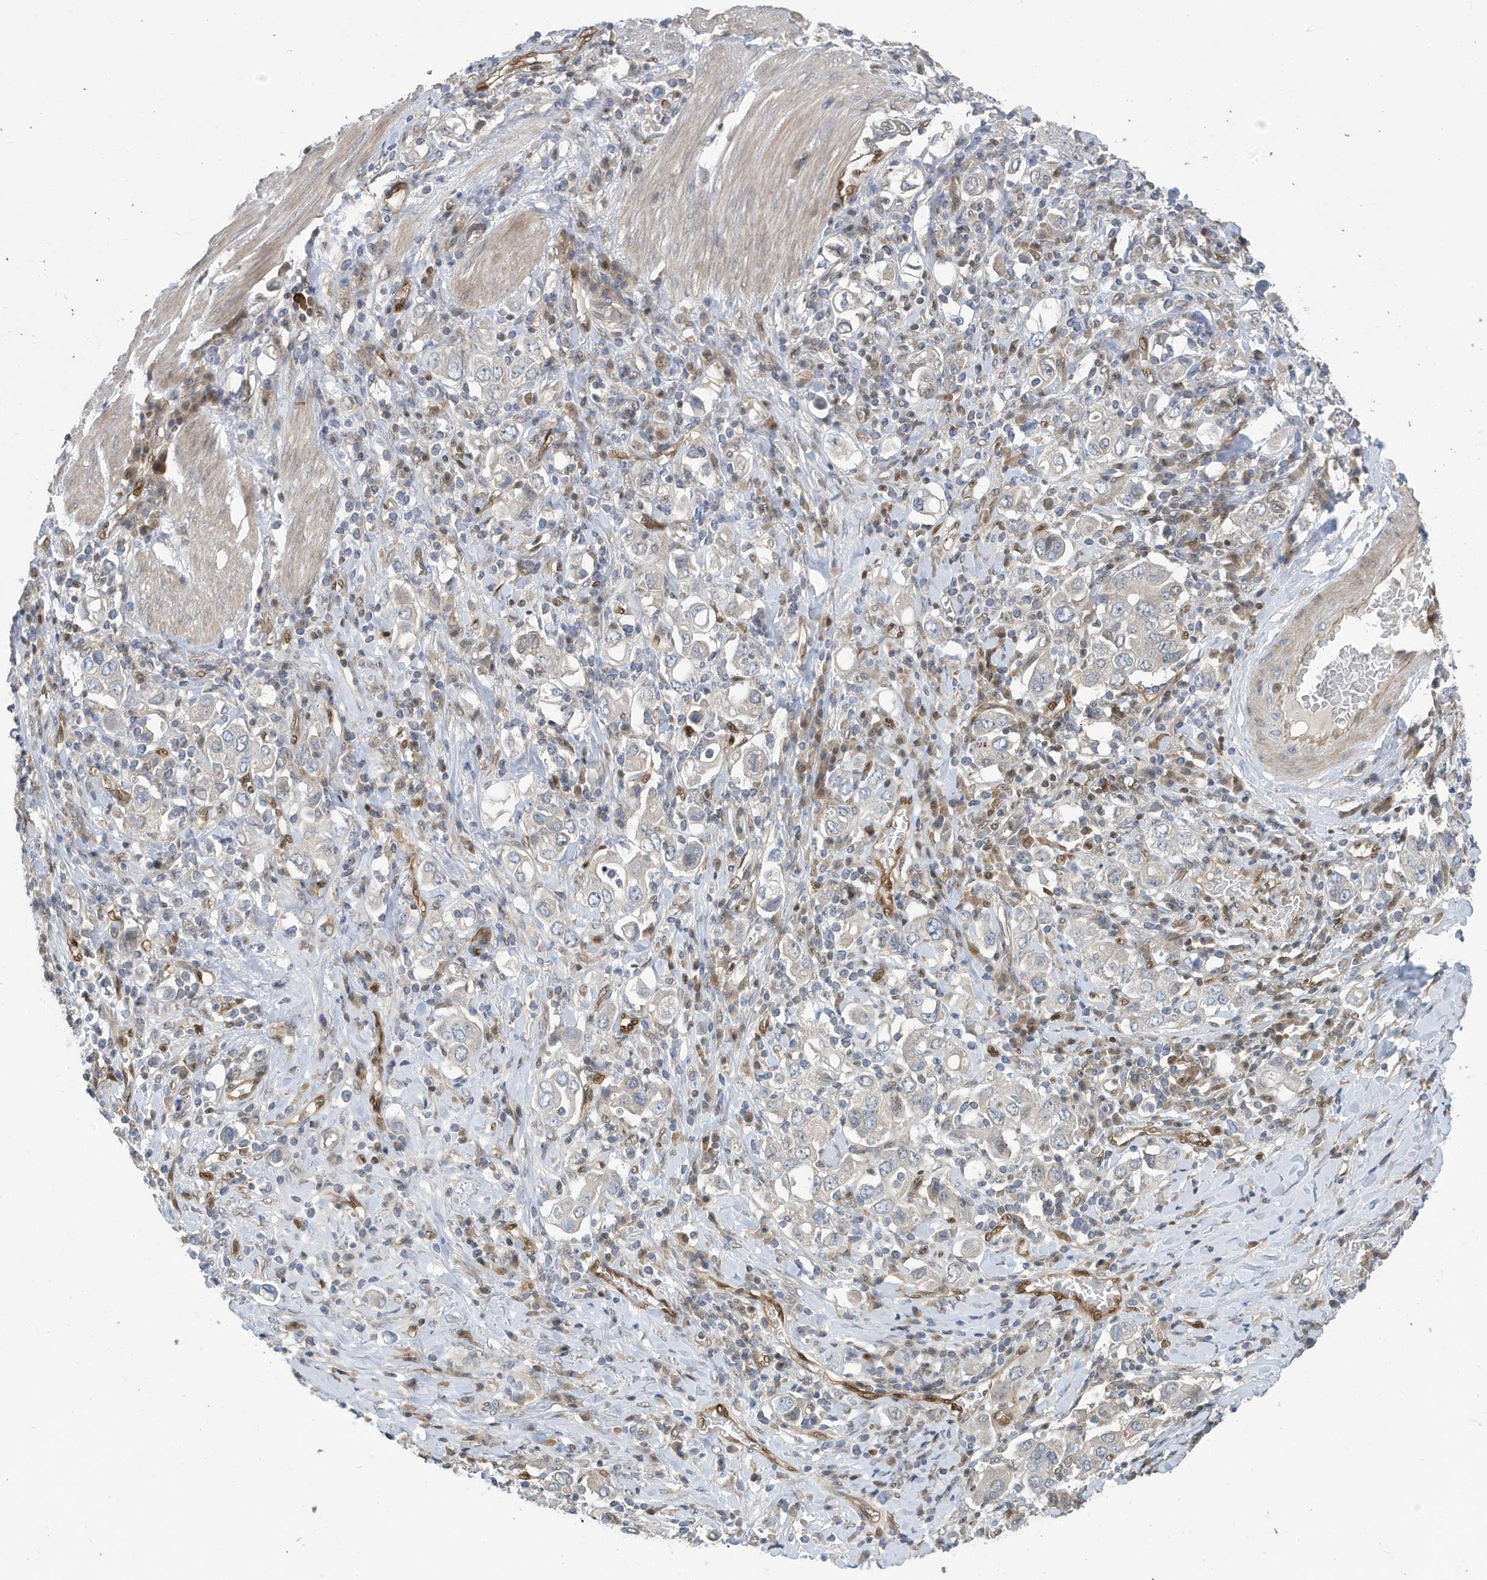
{"staining": {"intensity": "negative", "quantity": "none", "location": "none"}, "tissue": "stomach cancer", "cell_type": "Tumor cells", "image_type": "cancer", "snomed": [{"axis": "morphology", "description": "Adenocarcinoma, NOS"}, {"axis": "topography", "description": "Stomach, upper"}], "caption": "Human adenocarcinoma (stomach) stained for a protein using immunohistochemistry shows no positivity in tumor cells.", "gene": "NCOA7", "patient": {"sex": "male", "age": 62}}